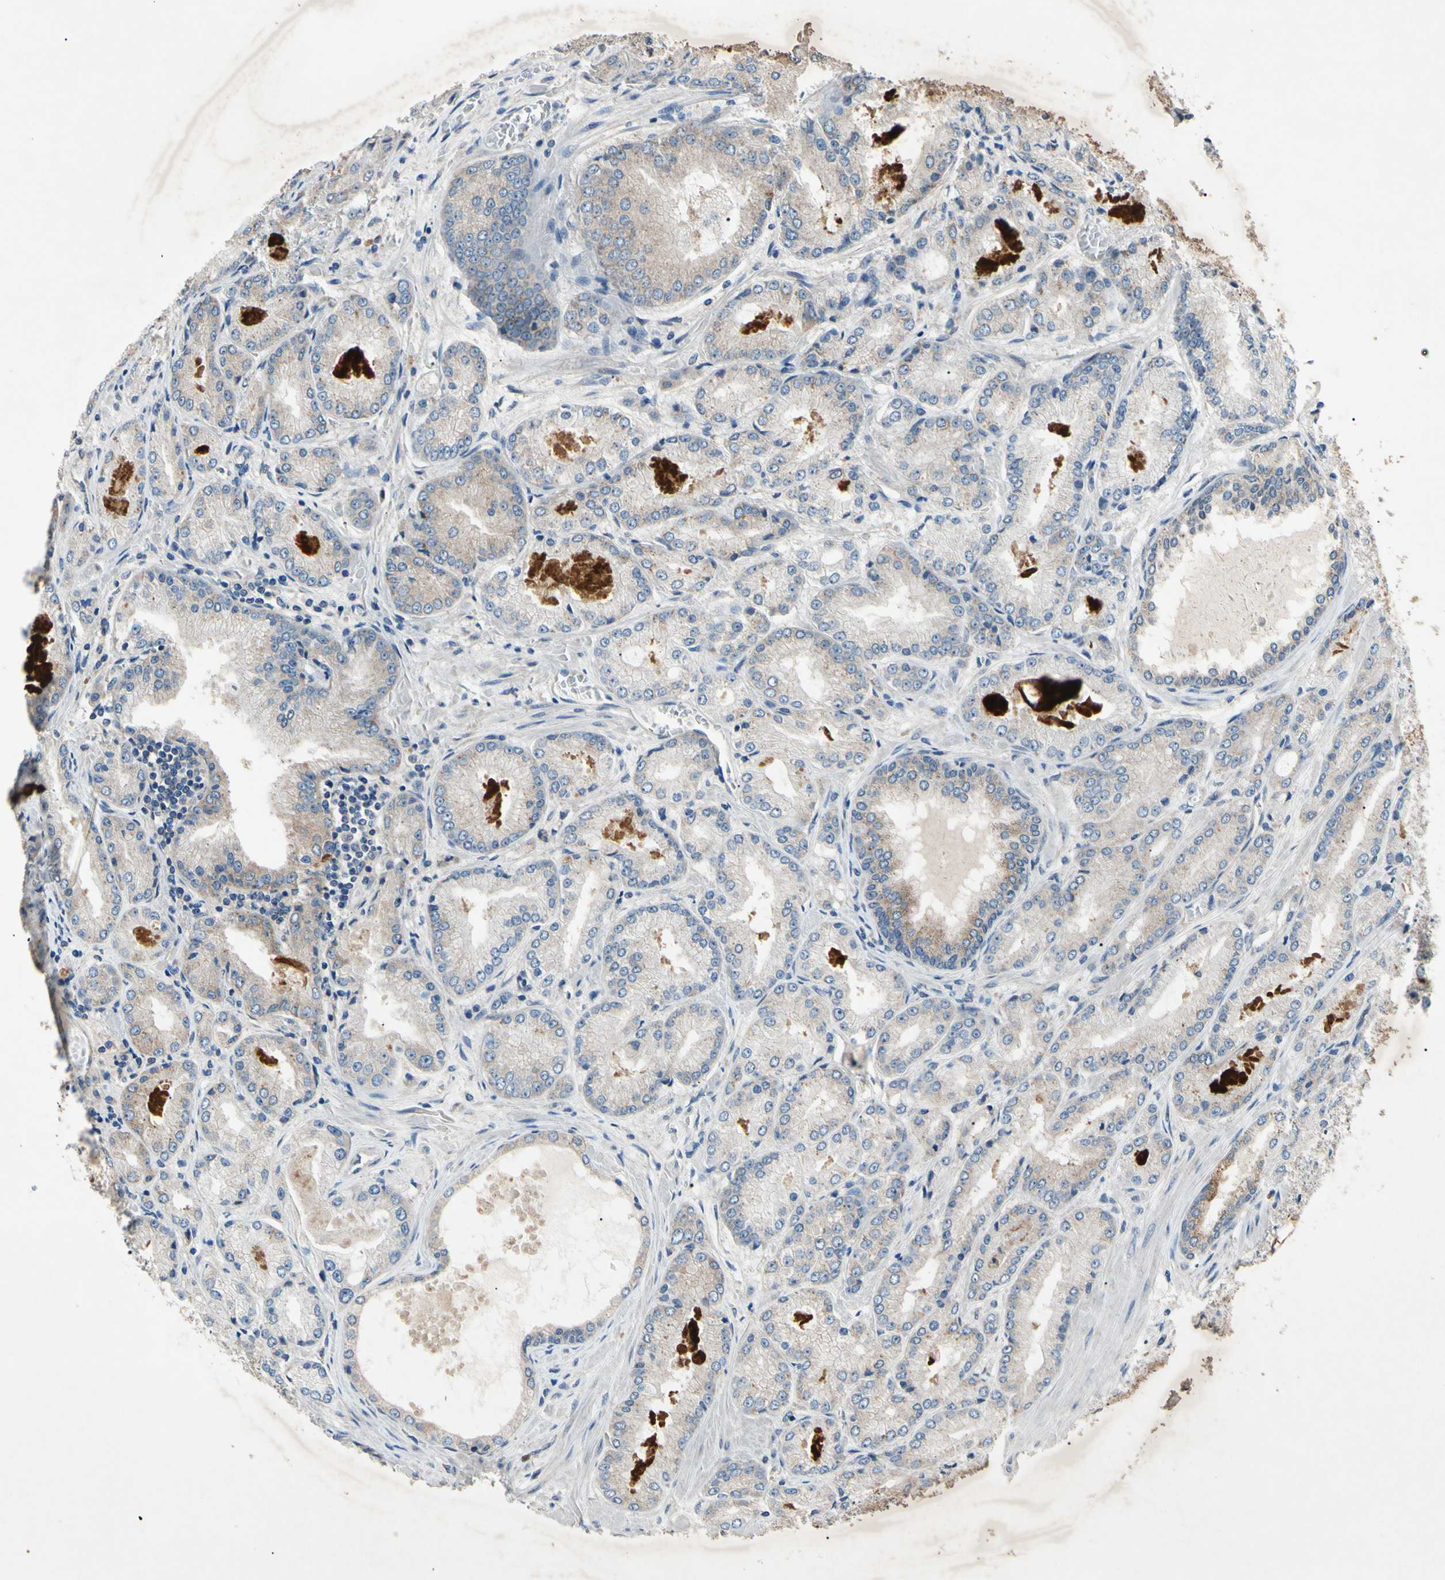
{"staining": {"intensity": "weak", "quantity": "25%-75%", "location": "cytoplasmic/membranous"}, "tissue": "prostate cancer", "cell_type": "Tumor cells", "image_type": "cancer", "snomed": [{"axis": "morphology", "description": "Adenocarcinoma, High grade"}, {"axis": "topography", "description": "Prostate"}], "caption": "Protein expression analysis of human prostate cancer reveals weak cytoplasmic/membranous positivity in about 25%-75% of tumor cells.", "gene": "HILPDA", "patient": {"sex": "male", "age": 59}}